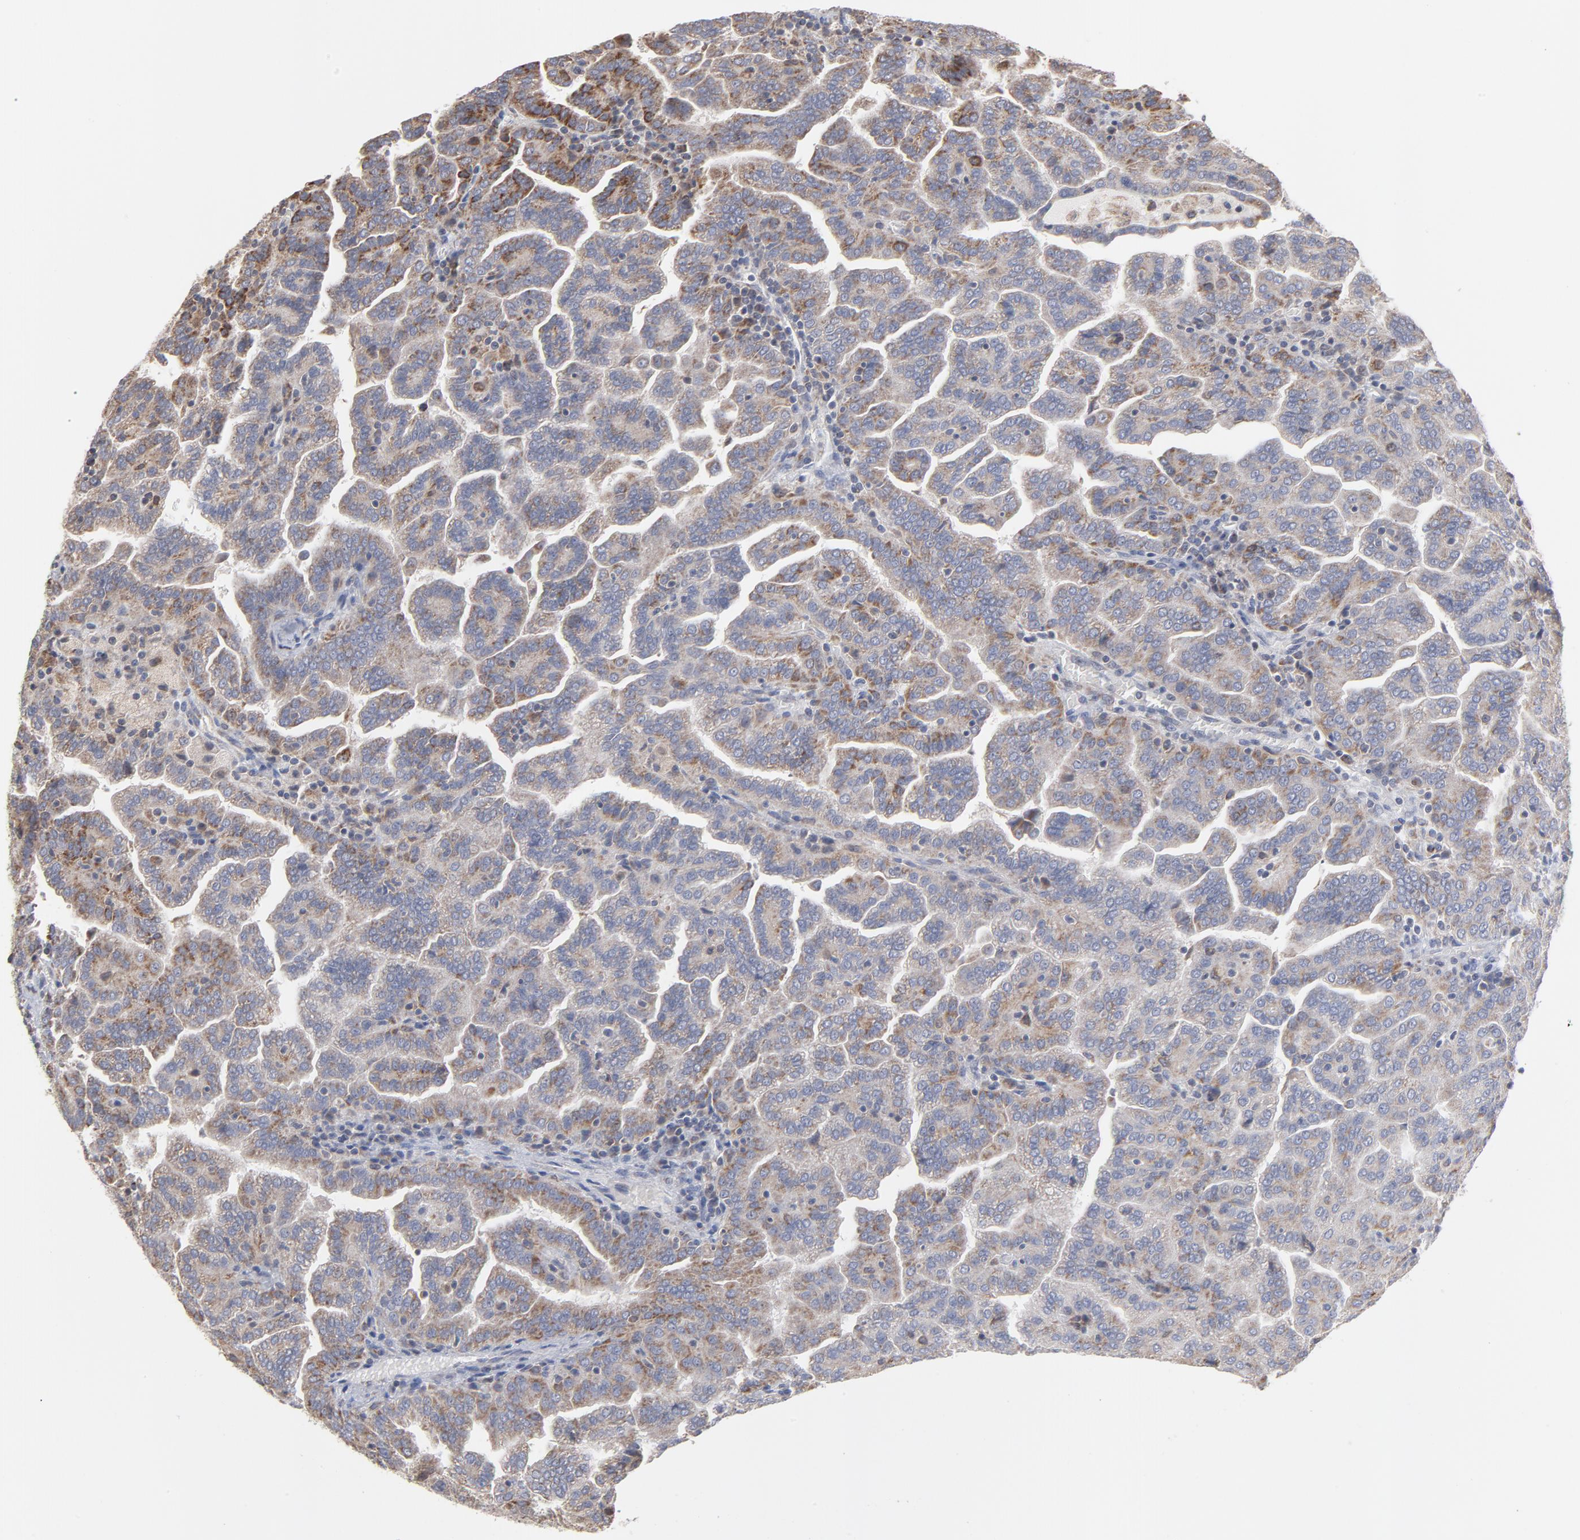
{"staining": {"intensity": "weak", "quantity": ">75%", "location": "cytoplasmic/membranous"}, "tissue": "renal cancer", "cell_type": "Tumor cells", "image_type": "cancer", "snomed": [{"axis": "morphology", "description": "Adenocarcinoma, NOS"}, {"axis": "topography", "description": "Kidney"}], "caption": "Immunohistochemical staining of human adenocarcinoma (renal) demonstrates low levels of weak cytoplasmic/membranous protein staining in approximately >75% of tumor cells.", "gene": "PPFIBP2", "patient": {"sex": "male", "age": 61}}